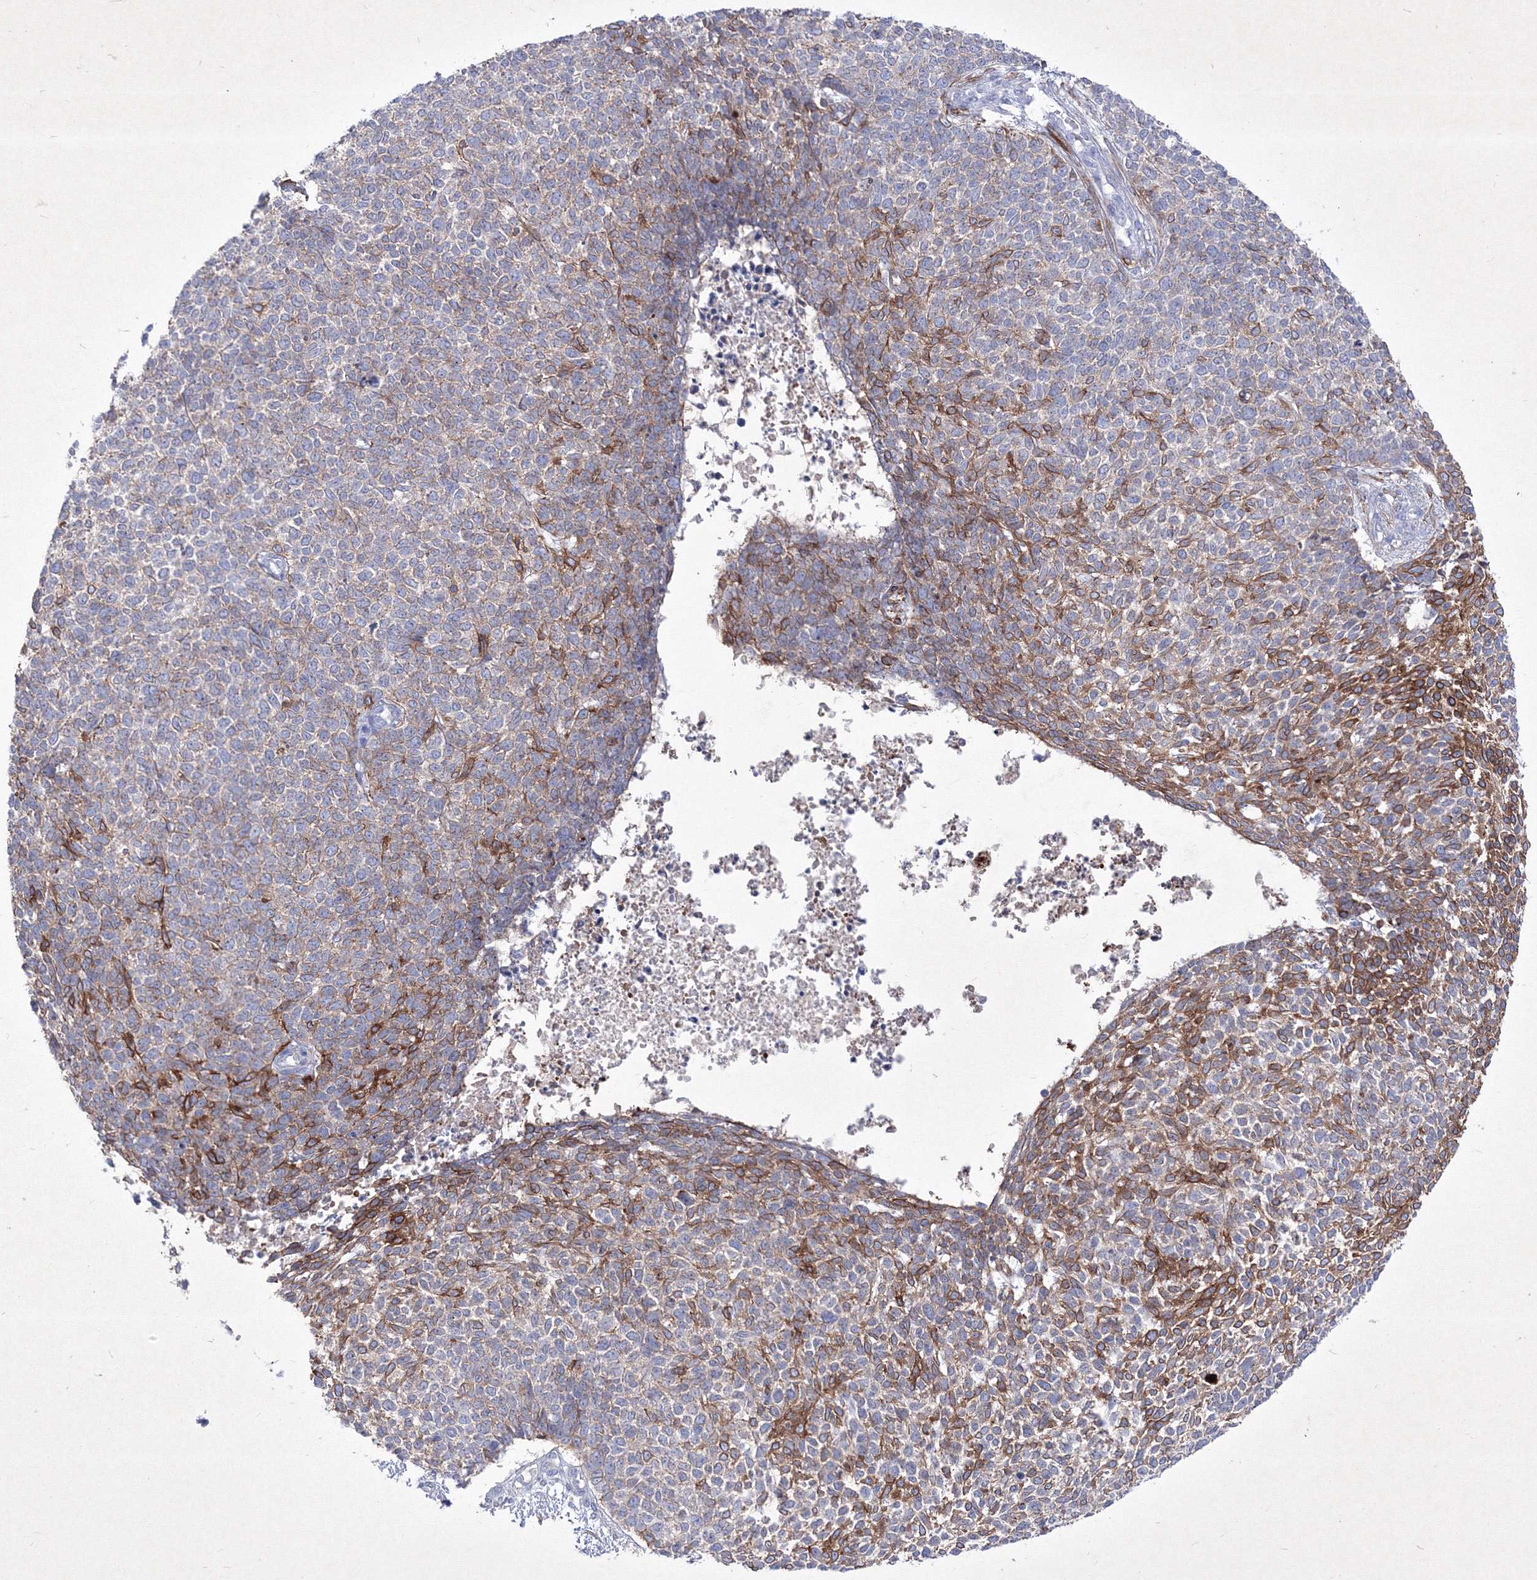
{"staining": {"intensity": "moderate", "quantity": "25%-75%", "location": "cytoplasmic/membranous"}, "tissue": "skin cancer", "cell_type": "Tumor cells", "image_type": "cancer", "snomed": [{"axis": "morphology", "description": "Basal cell carcinoma"}, {"axis": "topography", "description": "Skin"}], "caption": "A brown stain shows moderate cytoplasmic/membranous positivity of a protein in human skin basal cell carcinoma tumor cells.", "gene": "TMEM139", "patient": {"sex": "female", "age": 84}}